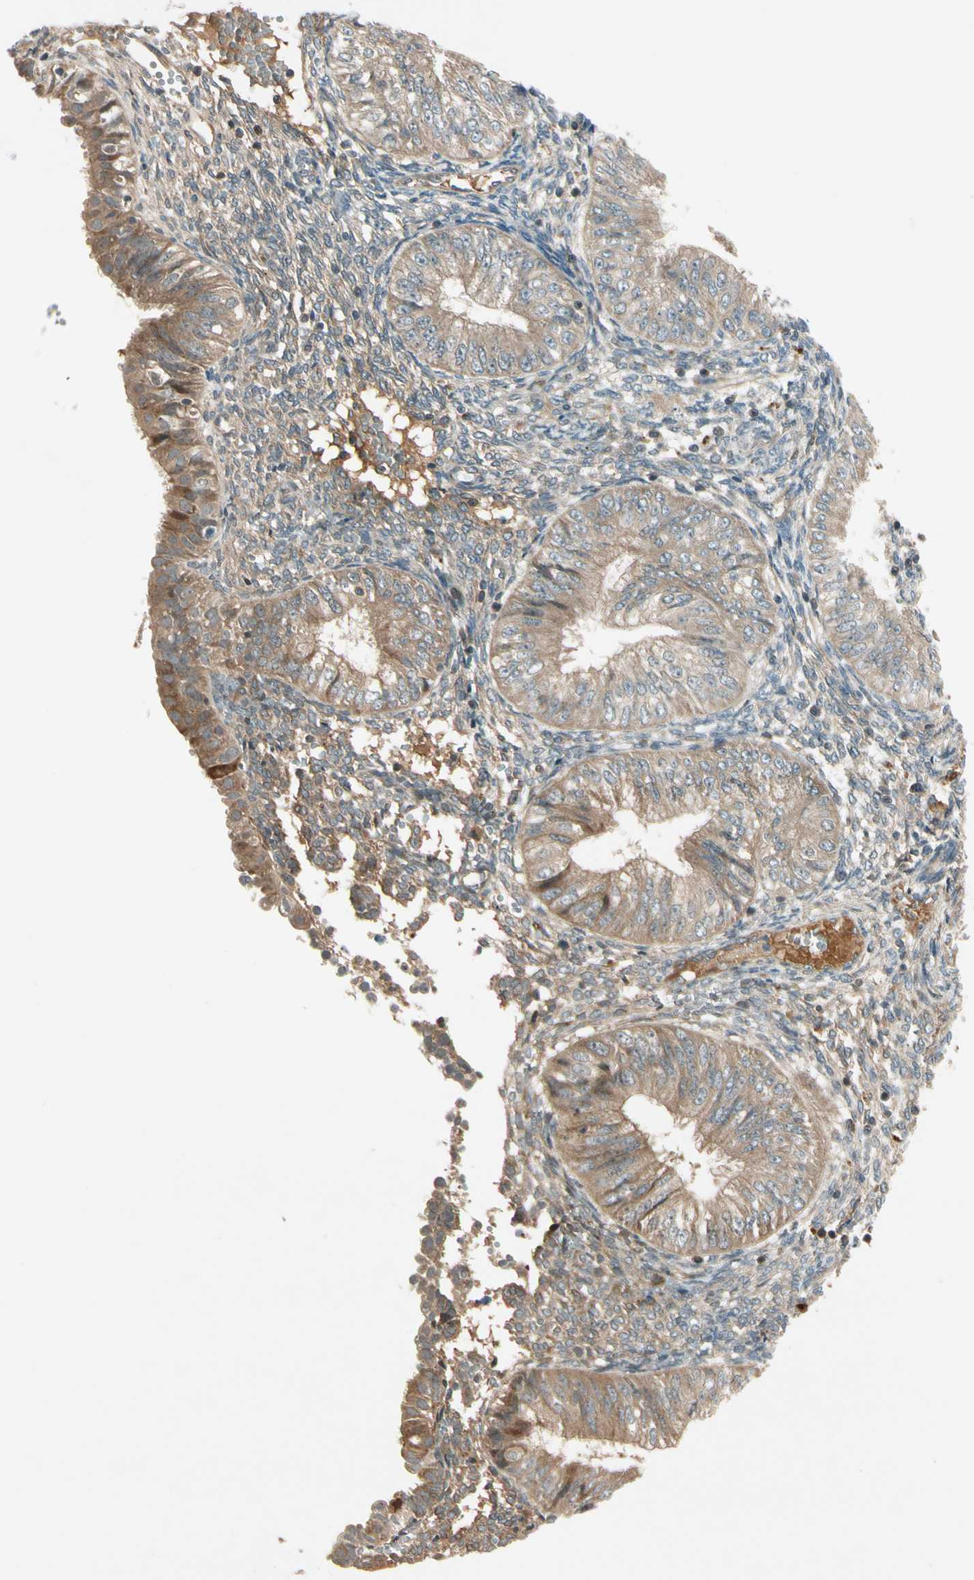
{"staining": {"intensity": "weak", "quantity": ">75%", "location": "cytoplasmic/membranous"}, "tissue": "endometrial cancer", "cell_type": "Tumor cells", "image_type": "cancer", "snomed": [{"axis": "morphology", "description": "Normal tissue, NOS"}, {"axis": "morphology", "description": "Adenocarcinoma, NOS"}, {"axis": "topography", "description": "Endometrium"}], "caption": "Endometrial adenocarcinoma was stained to show a protein in brown. There is low levels of weak cytoplasmic/membranous positivity in approximately >75% of tumor cells.", "gene": "ACVR1C", "patient": {"sex": "female", "age": 53}}